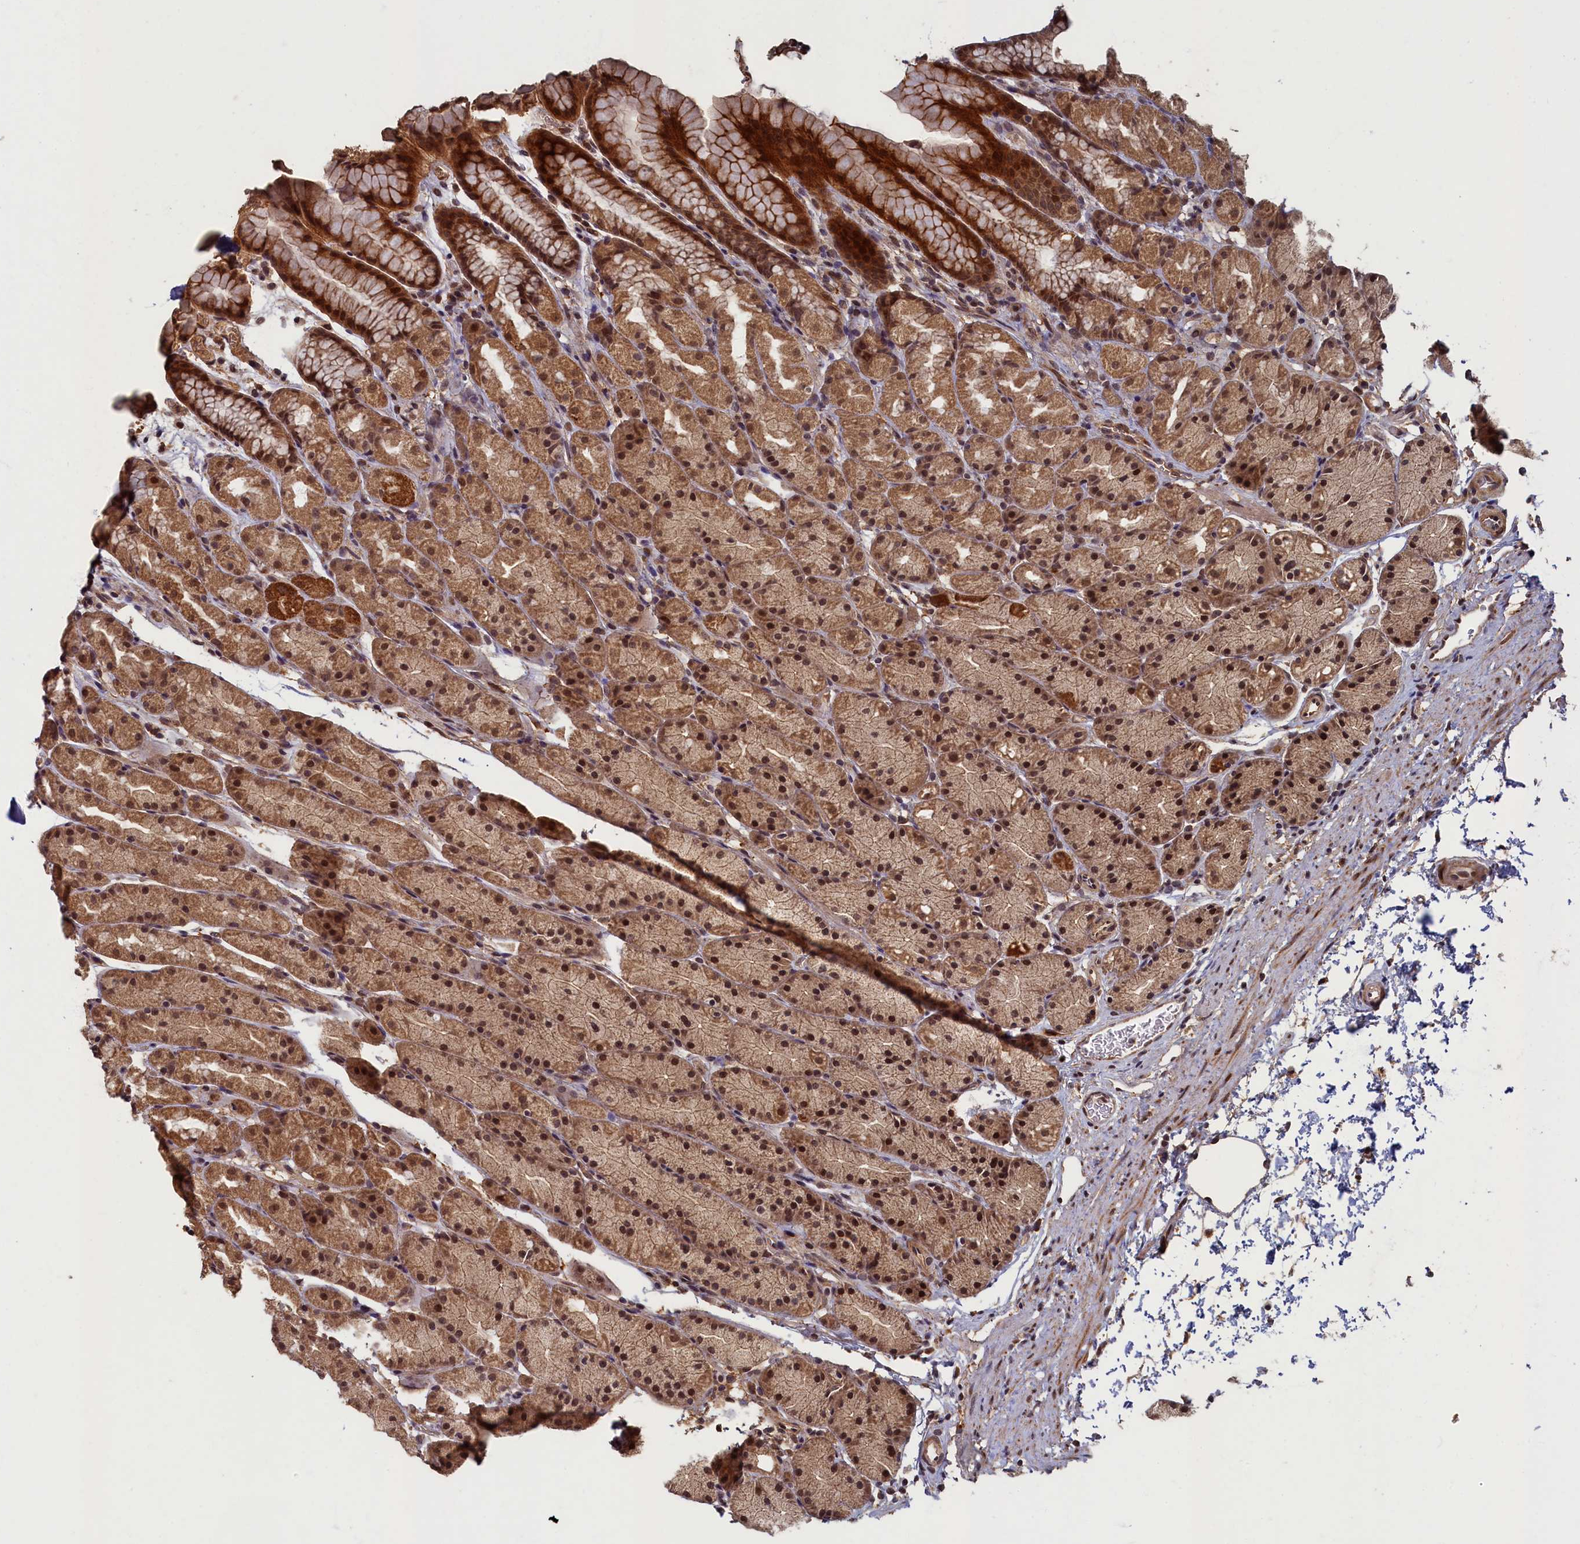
{"staining": {"intensity": "strong", "quantity": "25%-75%", "location": "cytoplasmic/membranous,nuclear"}, "tissue": "stomach", "cell_type": "Glandular cells", "image_type": "normal", "snomed": [{"axis": "morphology", "description": "Normal tissue, NOS"}, {"axis": "topography", "description": "Stomach, upper"}, {"axis": "topography", "description": "Stomach"}], "caption": "Immunohistochemistry (IHC) (DAB (3,3'-diaminobenzidine)) staining of unremarkable stomach reveals strong cytoplasmic/membranous,nuclear protein expression in about 25%-75% of glandular cells.", "gene": "BRCA1", "patient": {"sex": "male", "age": 47}}